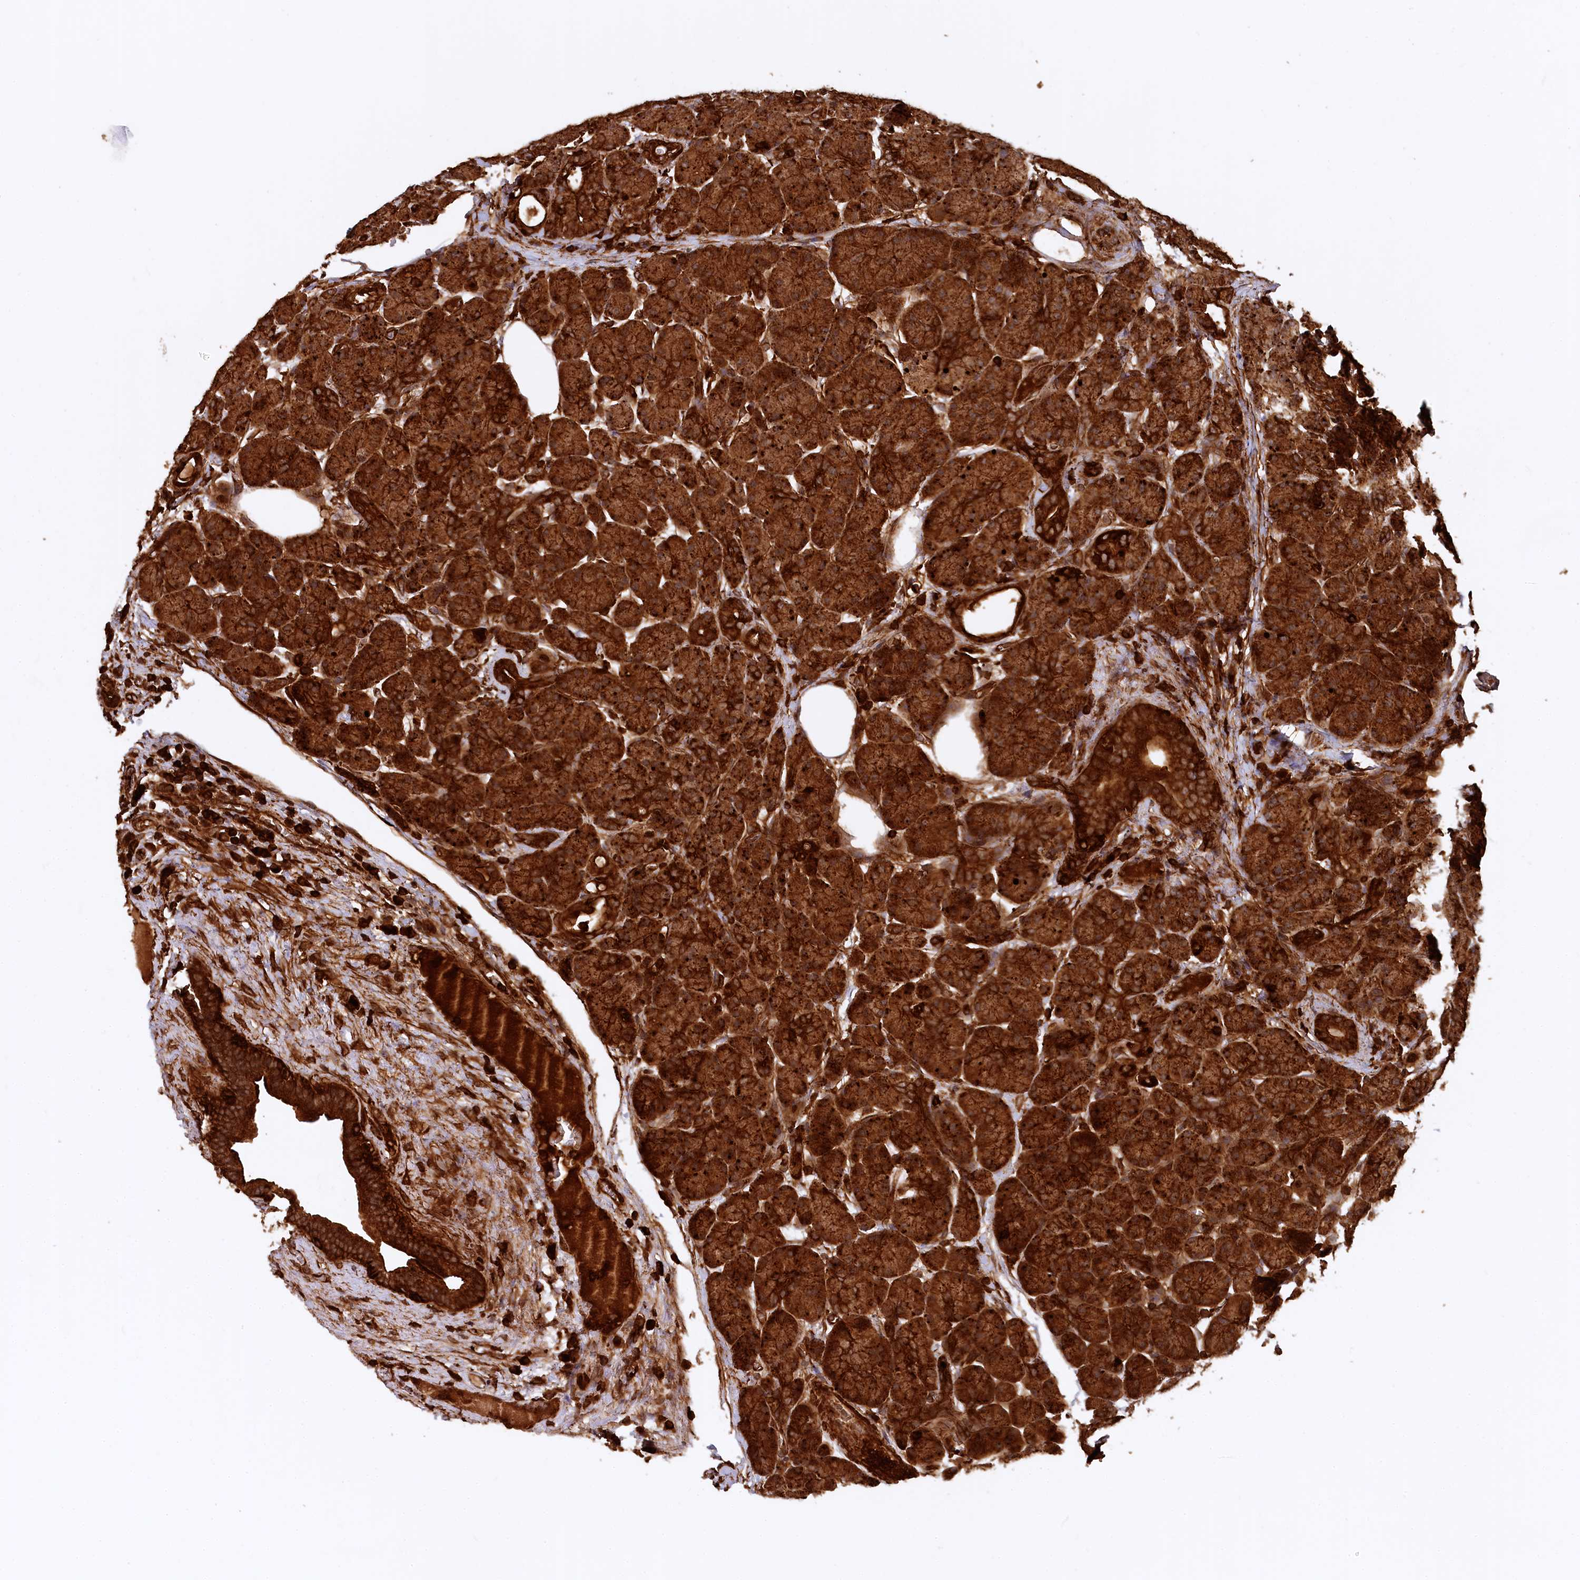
{"staining": {"intensity": "strong", "quantity": ">75%", "location": "cytoplasmic/membranous"}, "tissue": "pancreas", "cell_type": "Exocrine glandular cells", "image_type": "normal", "snomed": [{"axis": "morphology", "description": "Normal tissue, NOS"}, {"axis": "topography", "description": "Pancreas"}], "caption": "This micrograph shows IHC staining of normal human pancreas, with high strong cytoplasmic/membranous positivity in approximately >75% of exocrine glandular cells.", "gene": "STUB1", "patient": {"sex": "male", "age": 63}}